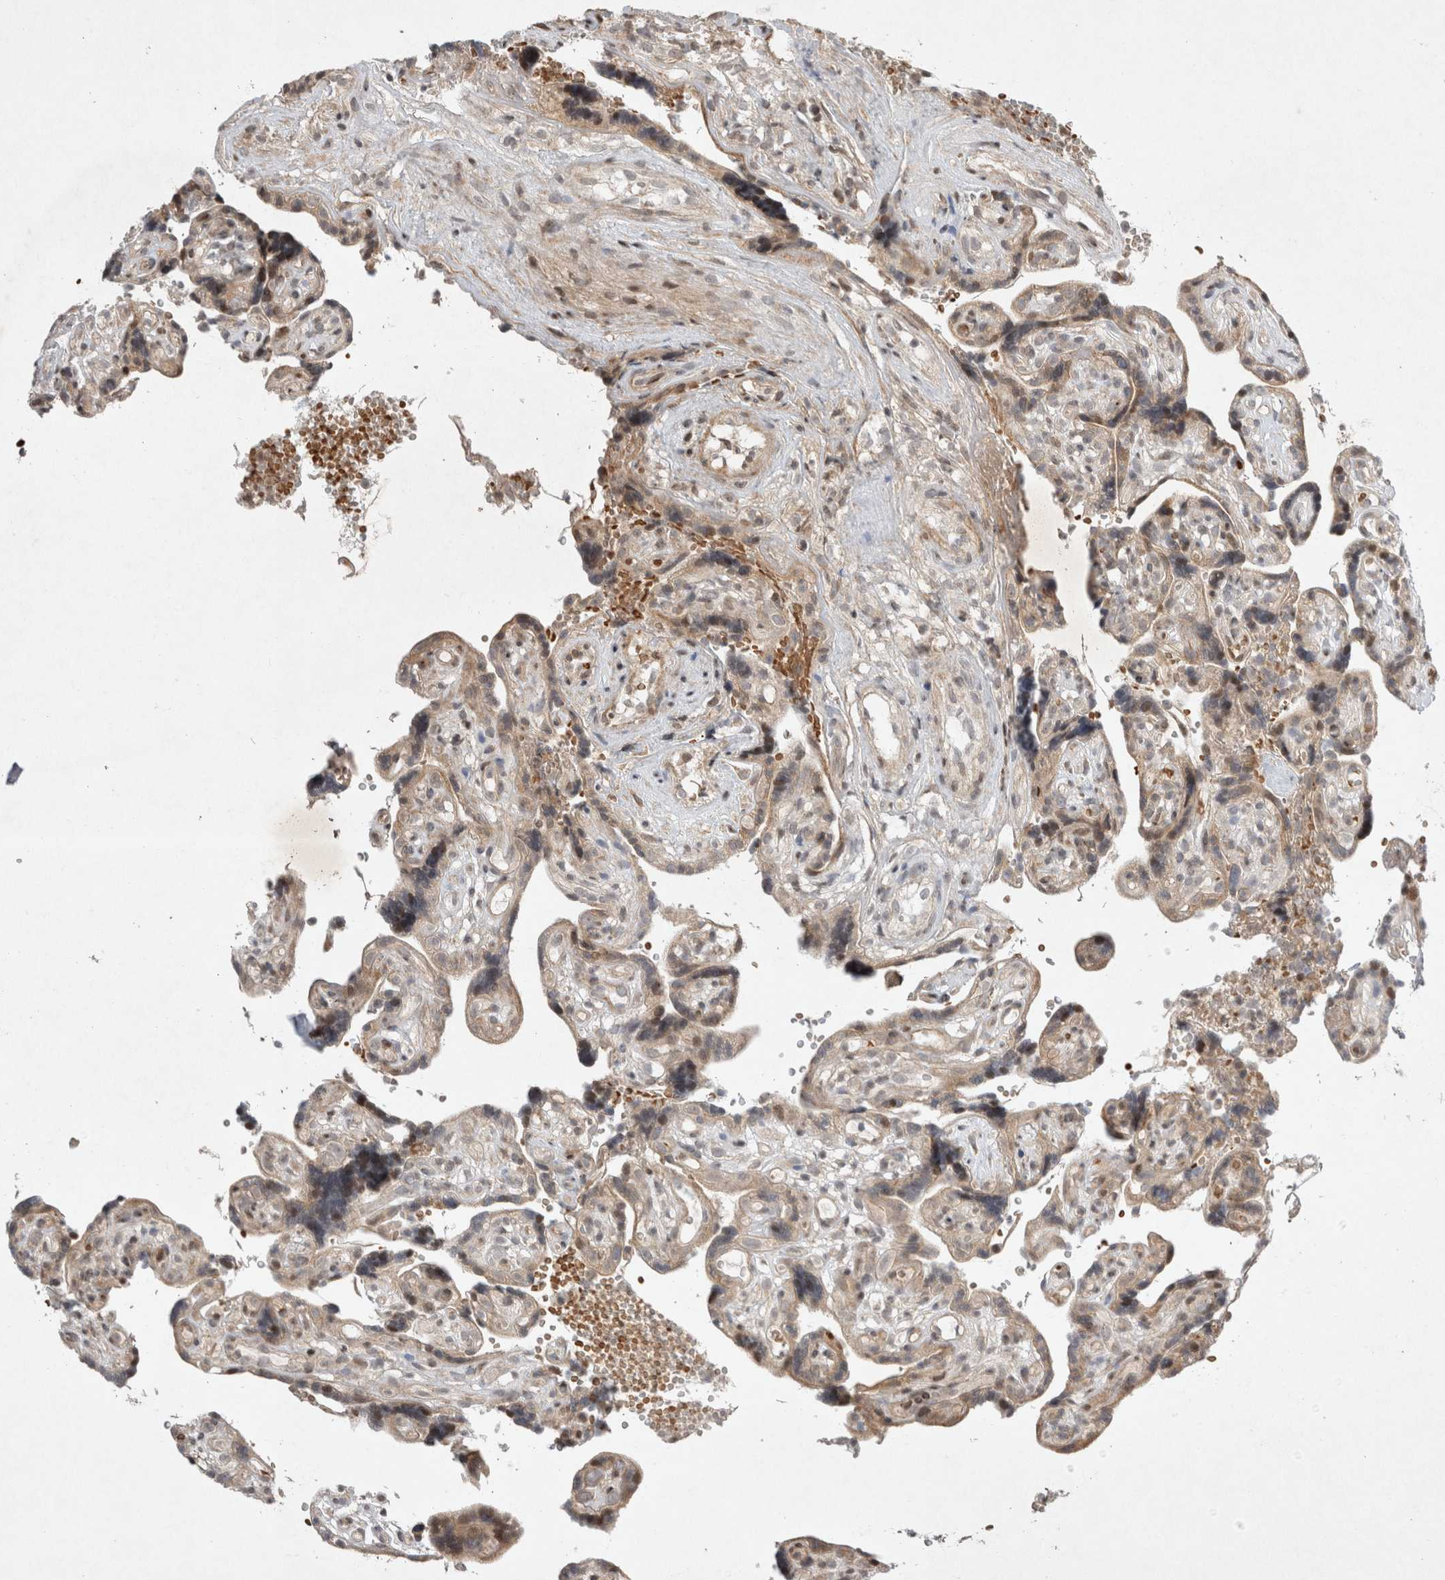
{"staining": {"intensity": "weak", "quantity": "25%-75%", "location": "cytoplasmic/membranous"}, "tissue": "placenta", "cell_type": "Decidual cells", "image_type": "normal", "snomed": [{"axis": "morphology", "description": "Normal tissue, NOS"}, {"axis": "topography", "description": "Placenta"}], "caption": "Weak cytoplasmic/membranous expression is appreciated in approximately 25%-75% of decidual cells in unremarkable placenta. (DAB (3,3'-diaminobenzidine) IHC, brown staining for protein, blue staining for nuclei).", "gene": "EIF2AK1", "patient": {"sex": "female", "age": 30}}